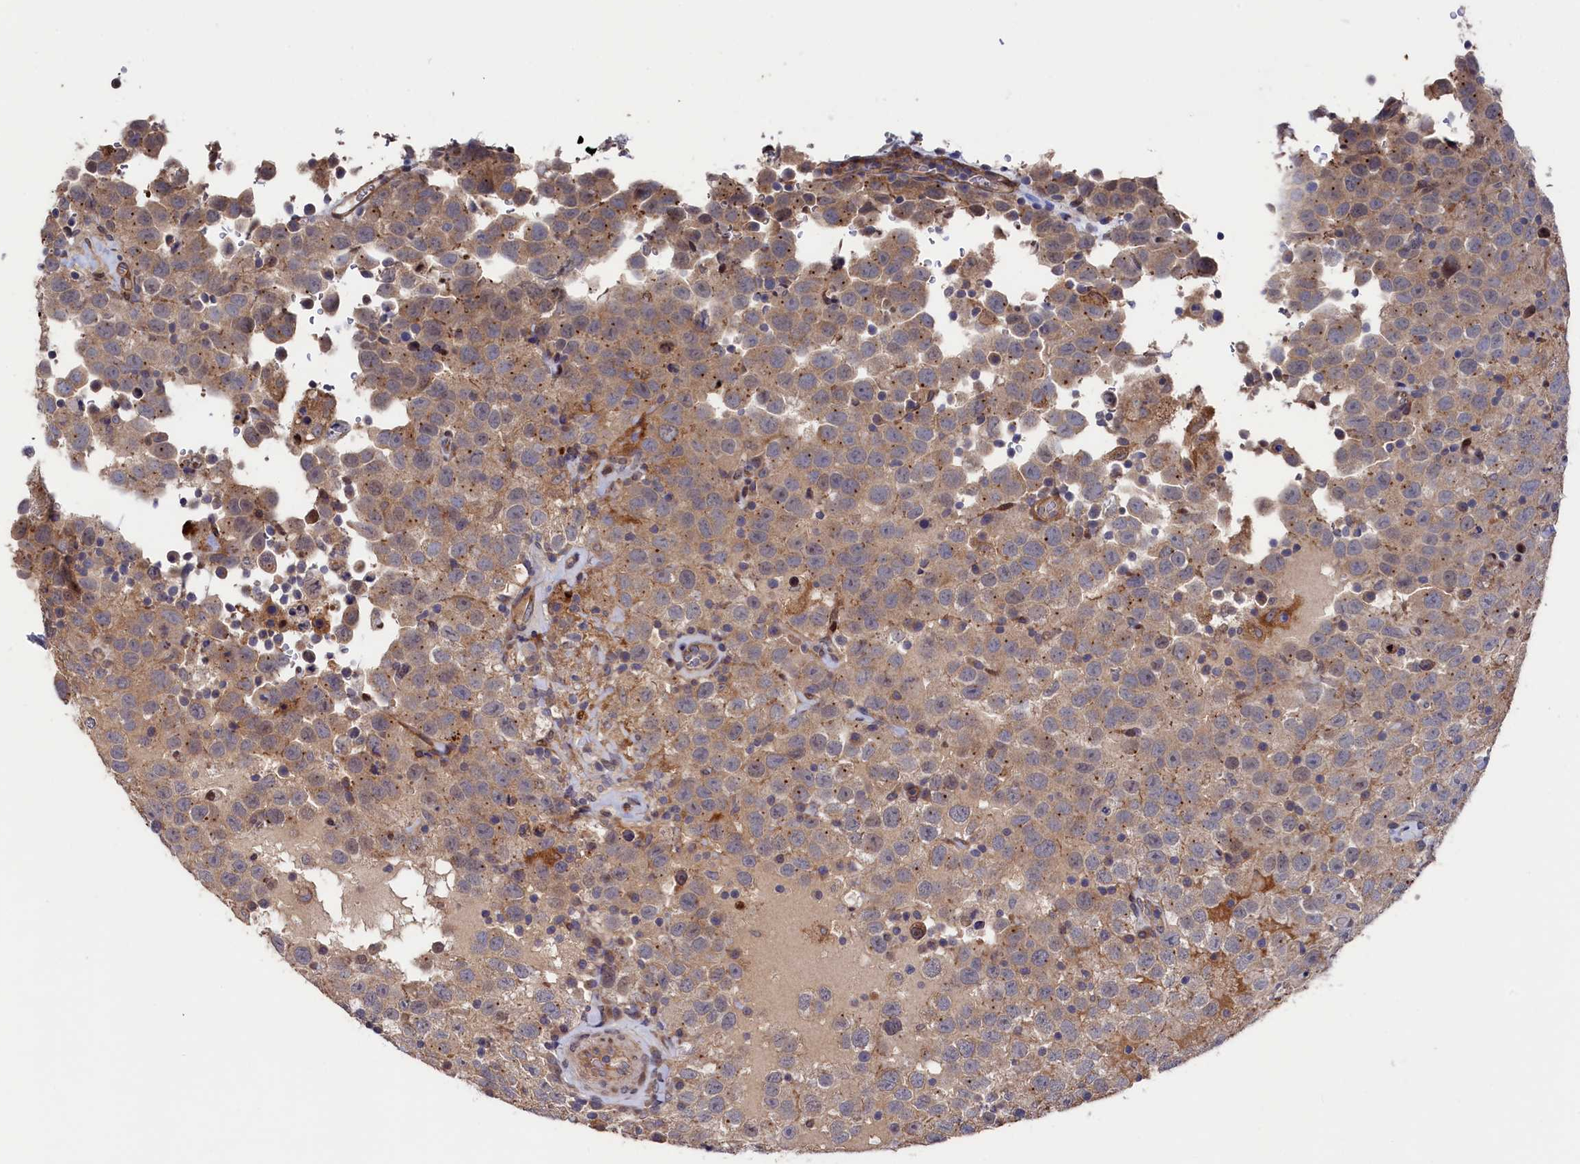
{"staining": {"intensity": "weak", "quantity": ">75%", "location": "cytoplasmic/membranous"}, "tissue": "testis cancer", "cell_type": "Tumor cells", "image_type": "cancer", "snomed": [{"axis": "morphology", "description": "Seminoma, NOS"}, {"axis": "topography", "description": "Testis"}], "caption": "Tumor cells reveal low levels of weak cytoplasmic/membranous staining in about >75% of cells in human testis cancer.", "gene": "ZNF891", "patient": {"sex": "male", "age": 41}}